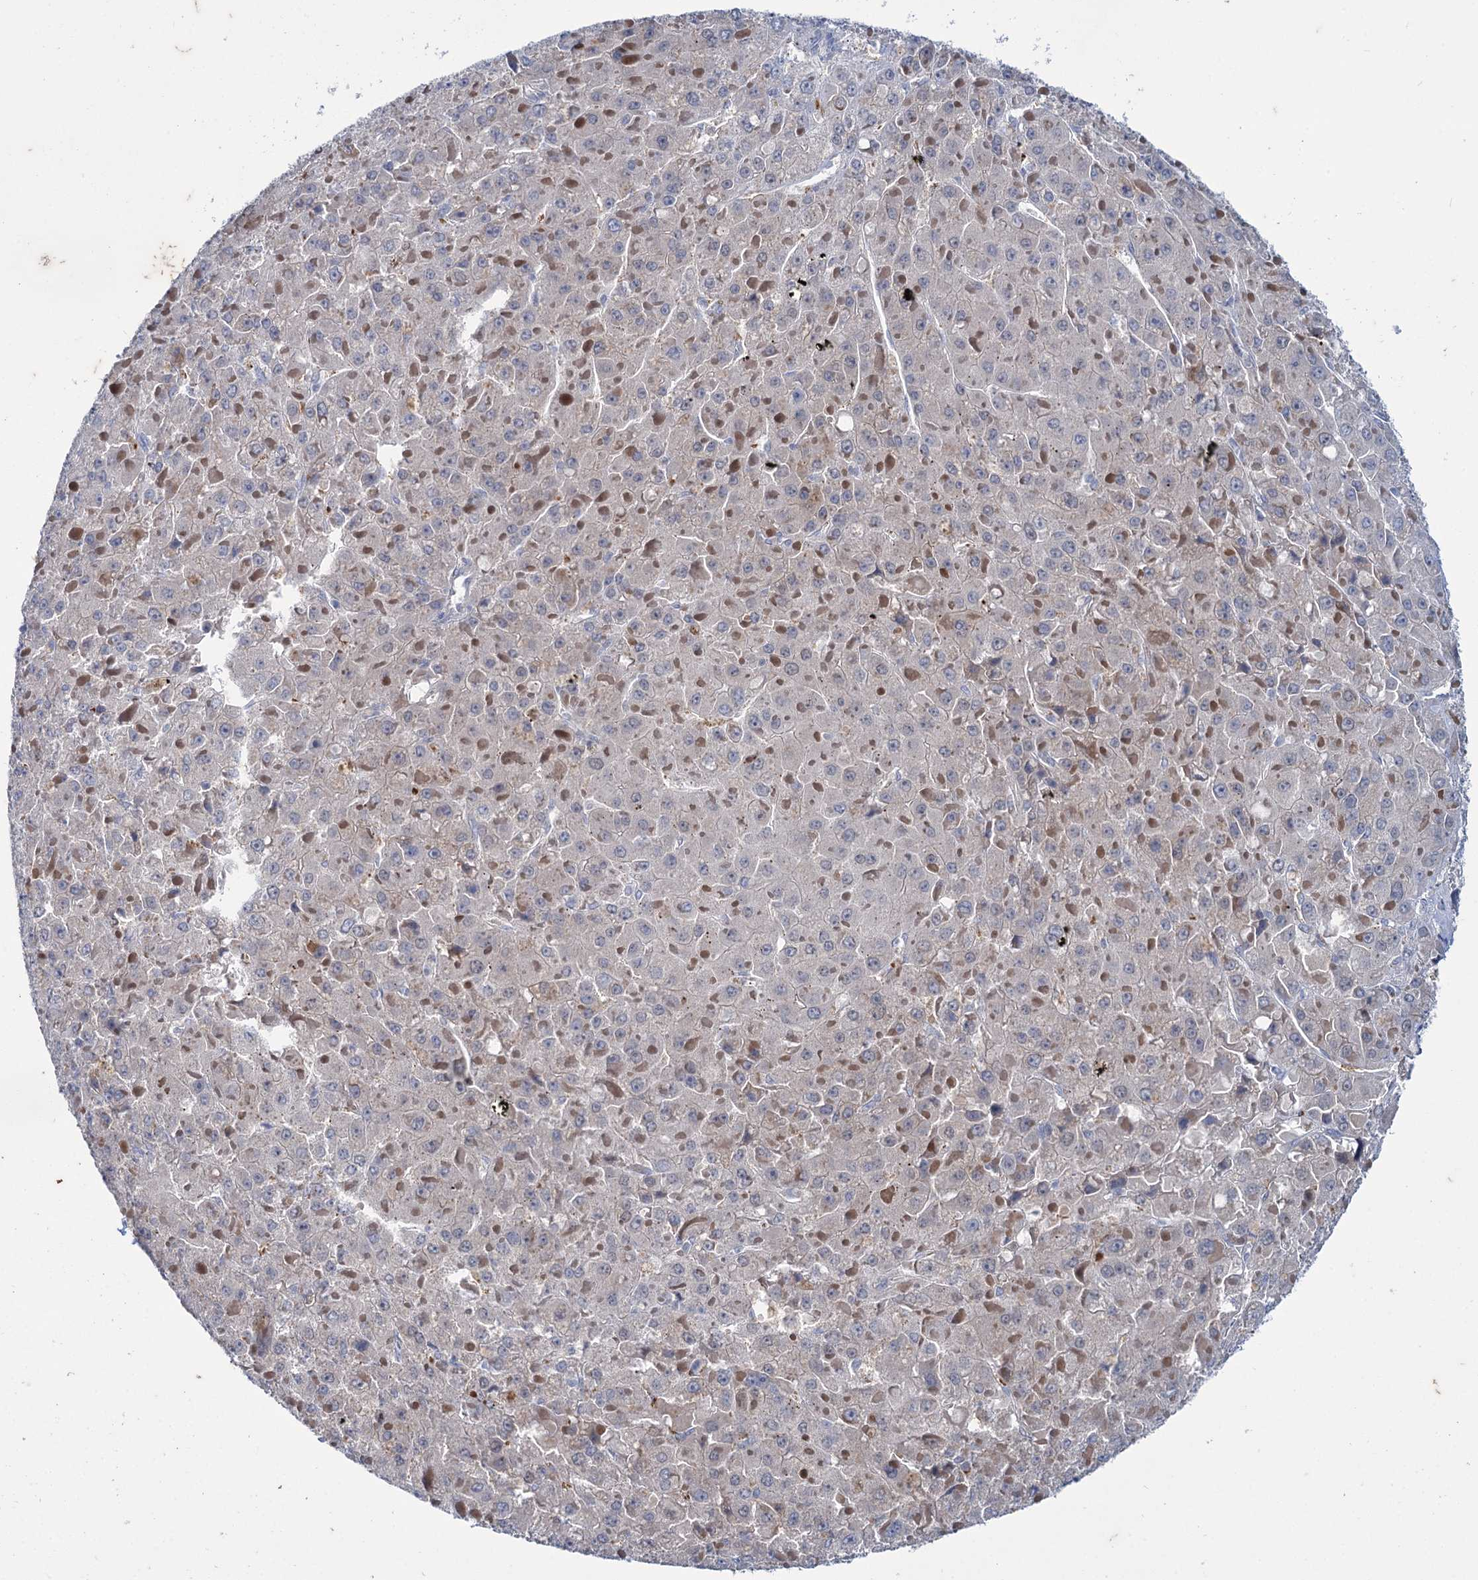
{"staining": {"intensity": "negative", "quantity": "none", "location": "none"}, "tissue": "liver cancer", "cell_type": "Tumor cells", "image_type": "cancer", "snomed": [{"axis": "morphology", "description": "Carcinoma, Hepatocellular, NOS"}, {"axis": "topography", "description": "Liver"}], "caption": "DAB immunohistochemical staining of liver cancer demonstrates no significant positivity in tumor cells.", "gene": "MID1IP1", "patient": {"sex": "female", "age": 73}}